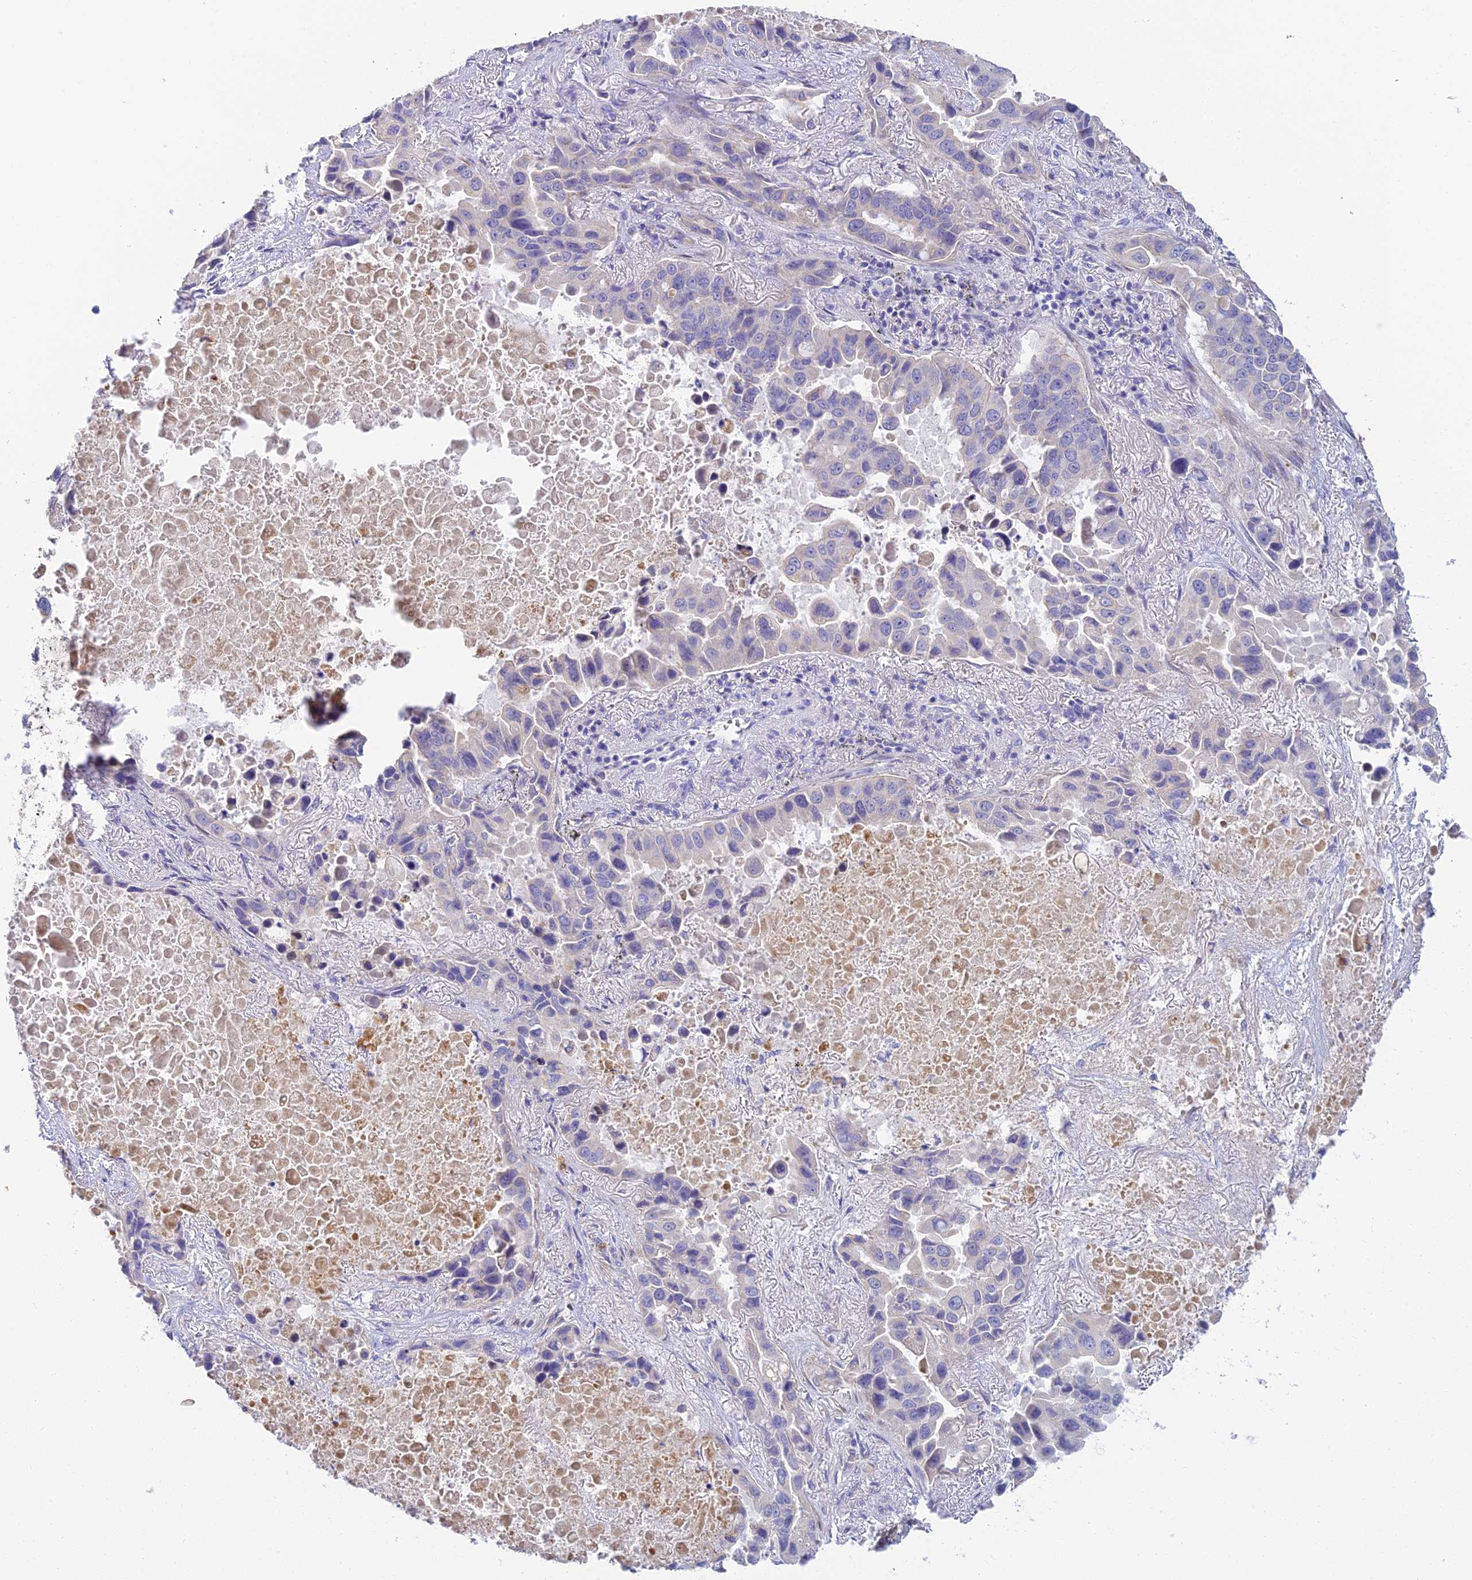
{"staining": {"intensity": "negative", "quantity": "none", "location": "none"}, "tissue": "lung cancer", "cell_type": "Tumor cells", "image_type": "cancer", "snomed": [{"axis": "morphology", "description": "Adenocarcinoma, NOS"}, {"axis": "topography", "description": "Lung"}], "caption": "An image of human adenocarcinoma (lung) is negative for staining in tumor cells.", "gene": "INTS13", "patient": {"sex": "male", "age": 64}}